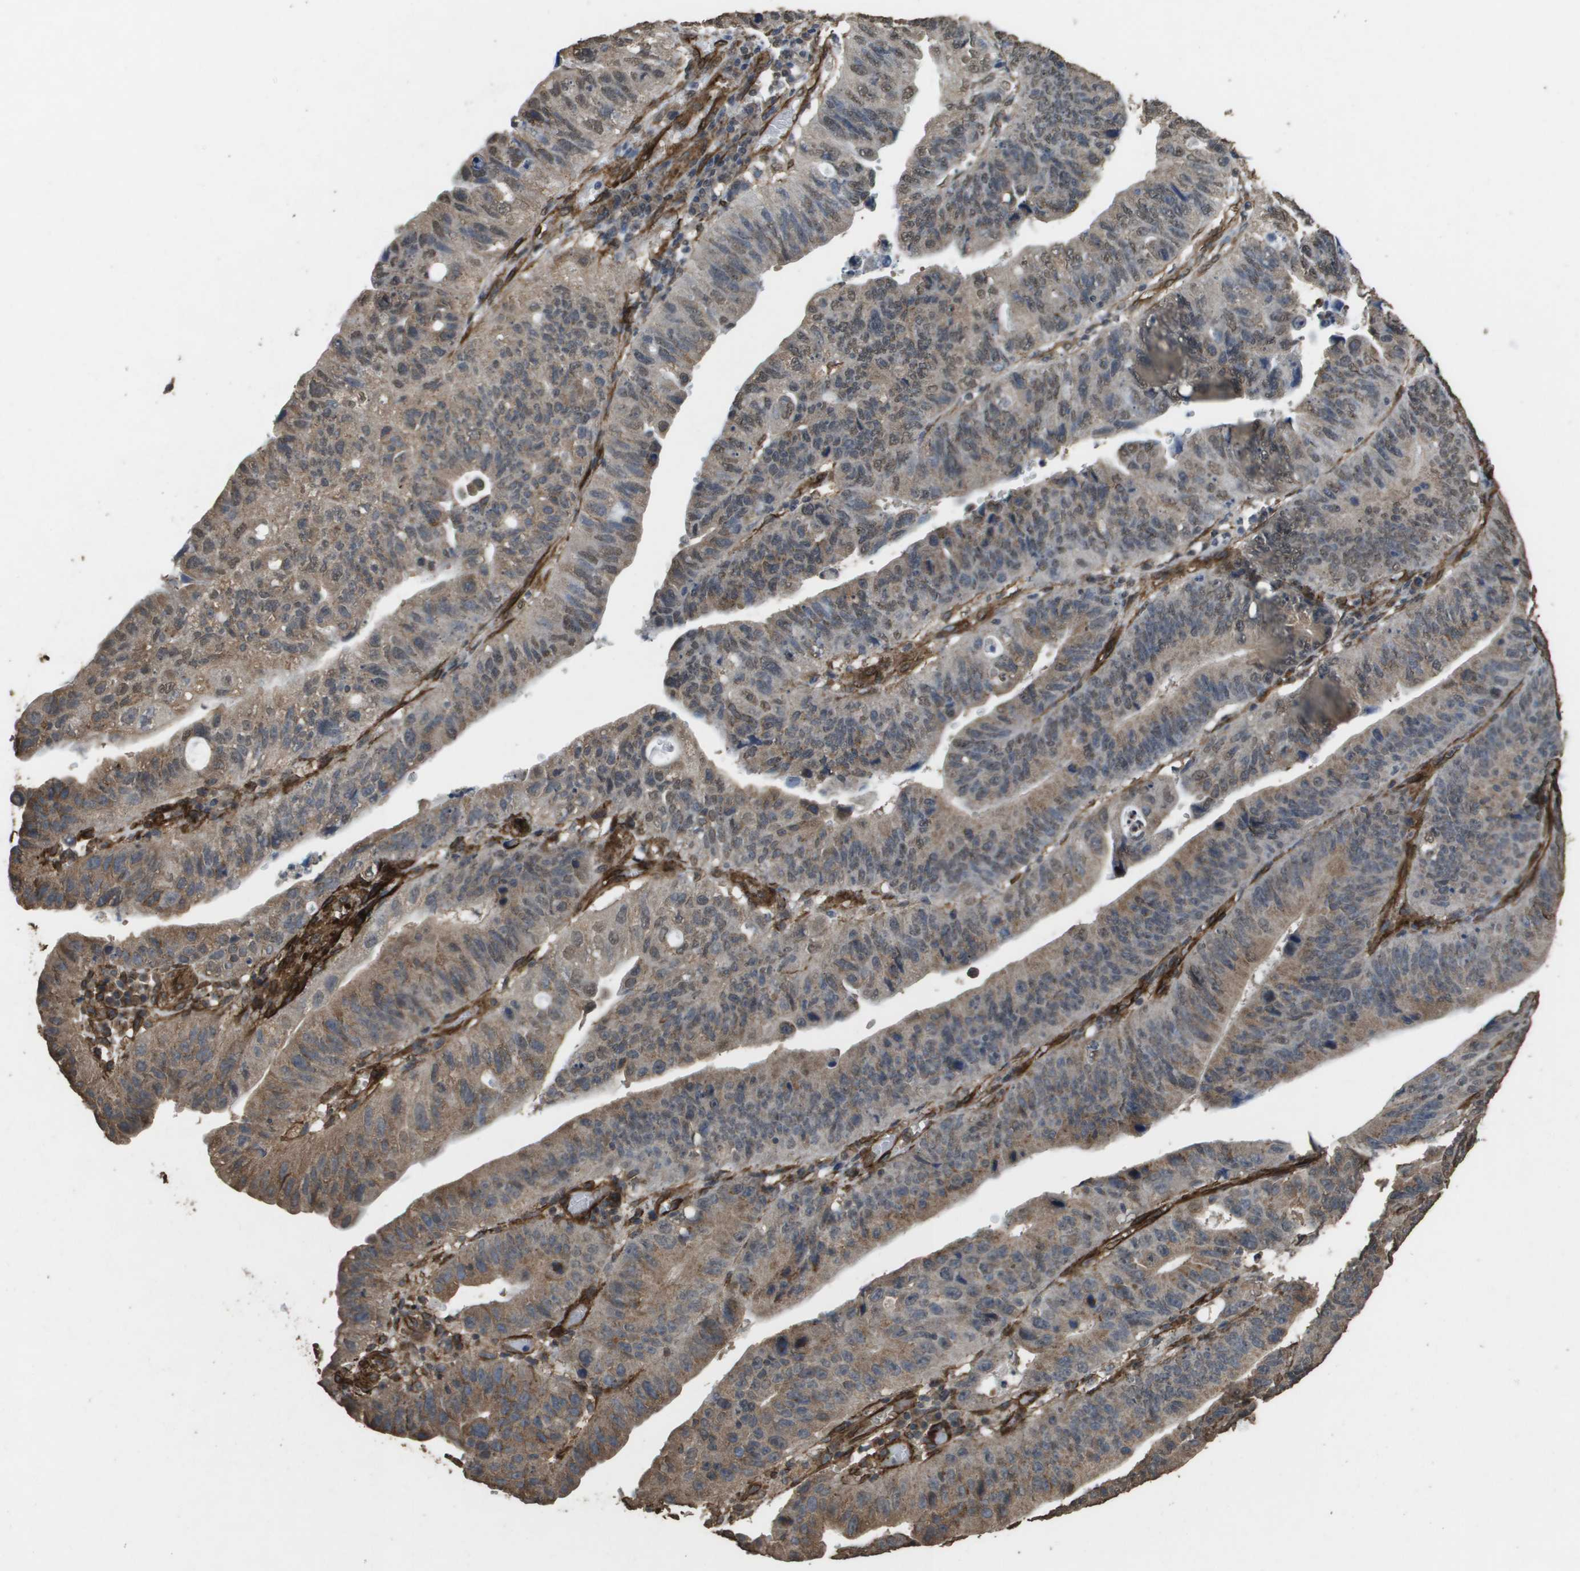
{"staining": {"intensity": "moderate", "quantity": "25%-75%", "location": "cytoplasmic/membranous,nuclear"}, "tissue": "stomach cancer", "cell_type": "Tumor cells", "image_type": "cancer", "snomed": [{"axis": "morphology", "description": "Adenocarcinoma, NOS"}, {"axis": "topography", "description": "Stomach"}], "caption": "DAB immunohistochemical staining of human stomach cancer shows moderate cytoplasmic/membranous and nuclear protein expression in approximately 25%-75% of tumor cells.", "gene": "AAMP", "patient": {"sex": "male", "age": 59}}